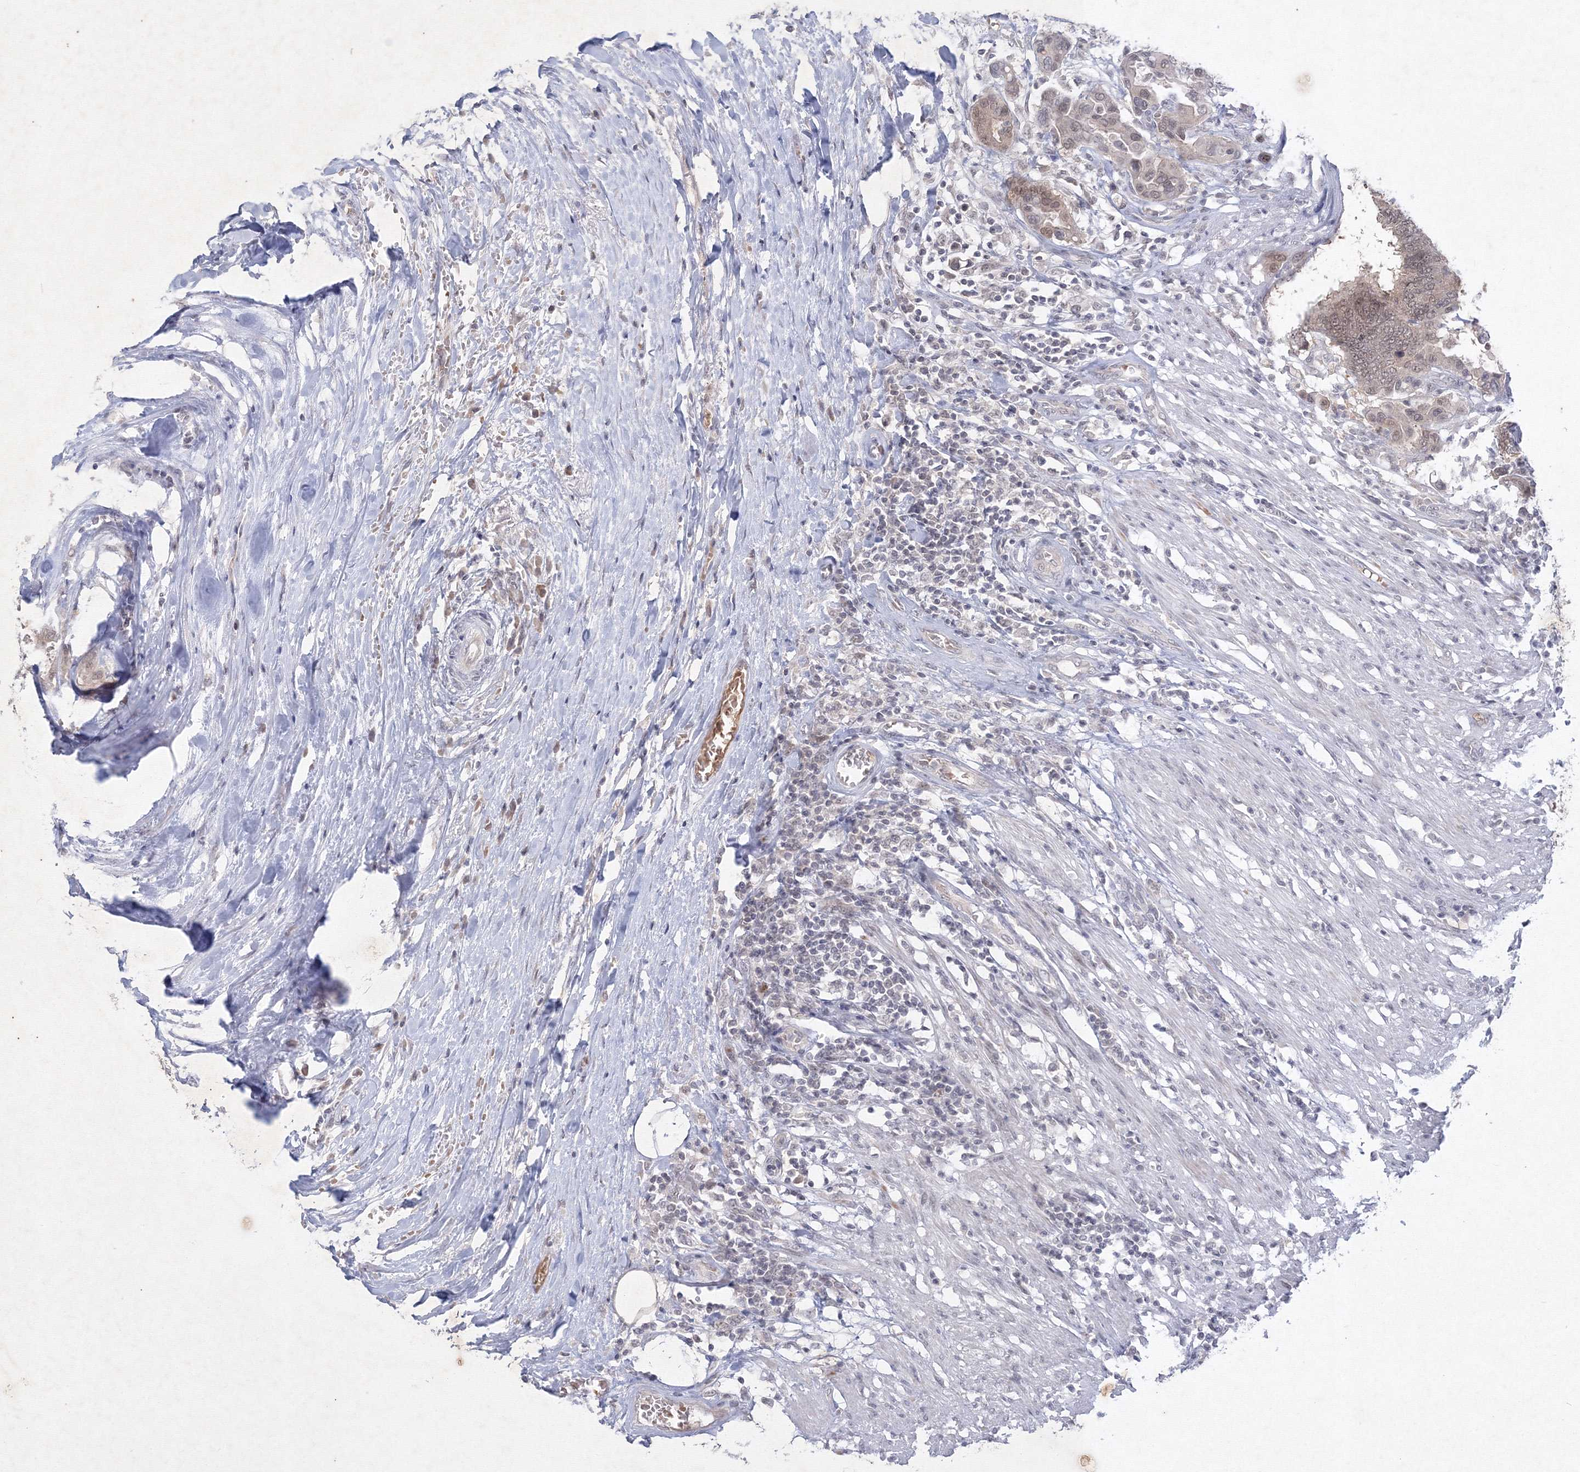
{"staining": {"intensity": "weak", "quantity": ">75%", "location": "cytoplasmic/membranous,nuclear"}, "tissue": "colorectal cancer", "cell_type": "Tumor cells", "image_type": "cancer", "snomed": [{"axis": "morphology", "description": "Normal tissue, NOS"}, {"axis": "morphology", "description": "Adenocarcinoma, NOS"}, {"axis": "topography", "description": "Colon"}], "caption": "IHC image of neoplastic tissue: human colorectal adenocarcinoma stained using IHC displays low levels of weak protein expression localized specifically in the cytoplasmic/membranous and nuclear of tumor cells, appearing as a cytoplasmic/membranous and nuclear brown color.", "gene": "NXPE3", "patient": {"sex": "male", "age": 82}}